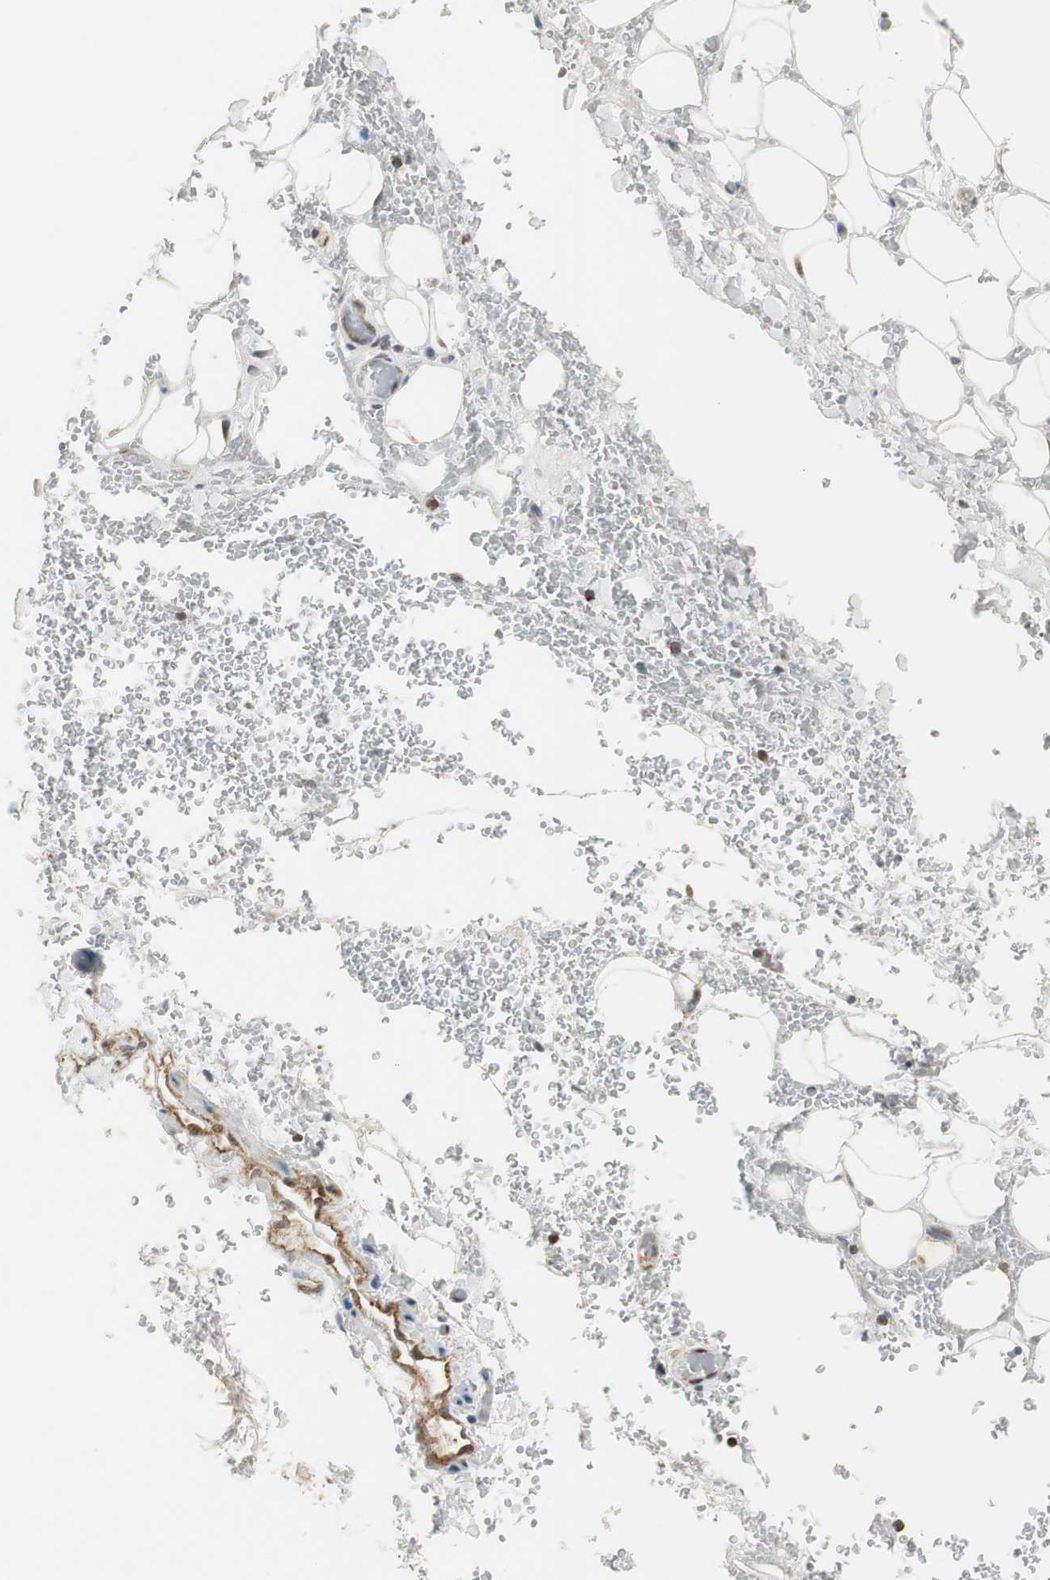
{"staining": {"intensity": "moderate", "quantity": ">75%", "location": "nuclear"}, "tissue": "adipose tissue", "cell_type": "Adipocytes", "image_type": "normal", "snomed": [{"axis": "morphology", "description": "Normal tissue, NOS"}, {"axis": "morphology", "description": "Inflammation, NOS"}, {"axis": "topography", "description": "Breast"}], "caption": "This micrograph exhibits IHC staining of unremarkable adipose tissue, with medium moderate nuclear positivity in about >75% of adipocytes.", "gene": "CCT5", "patient": {"sex": "female", "age": 65}}